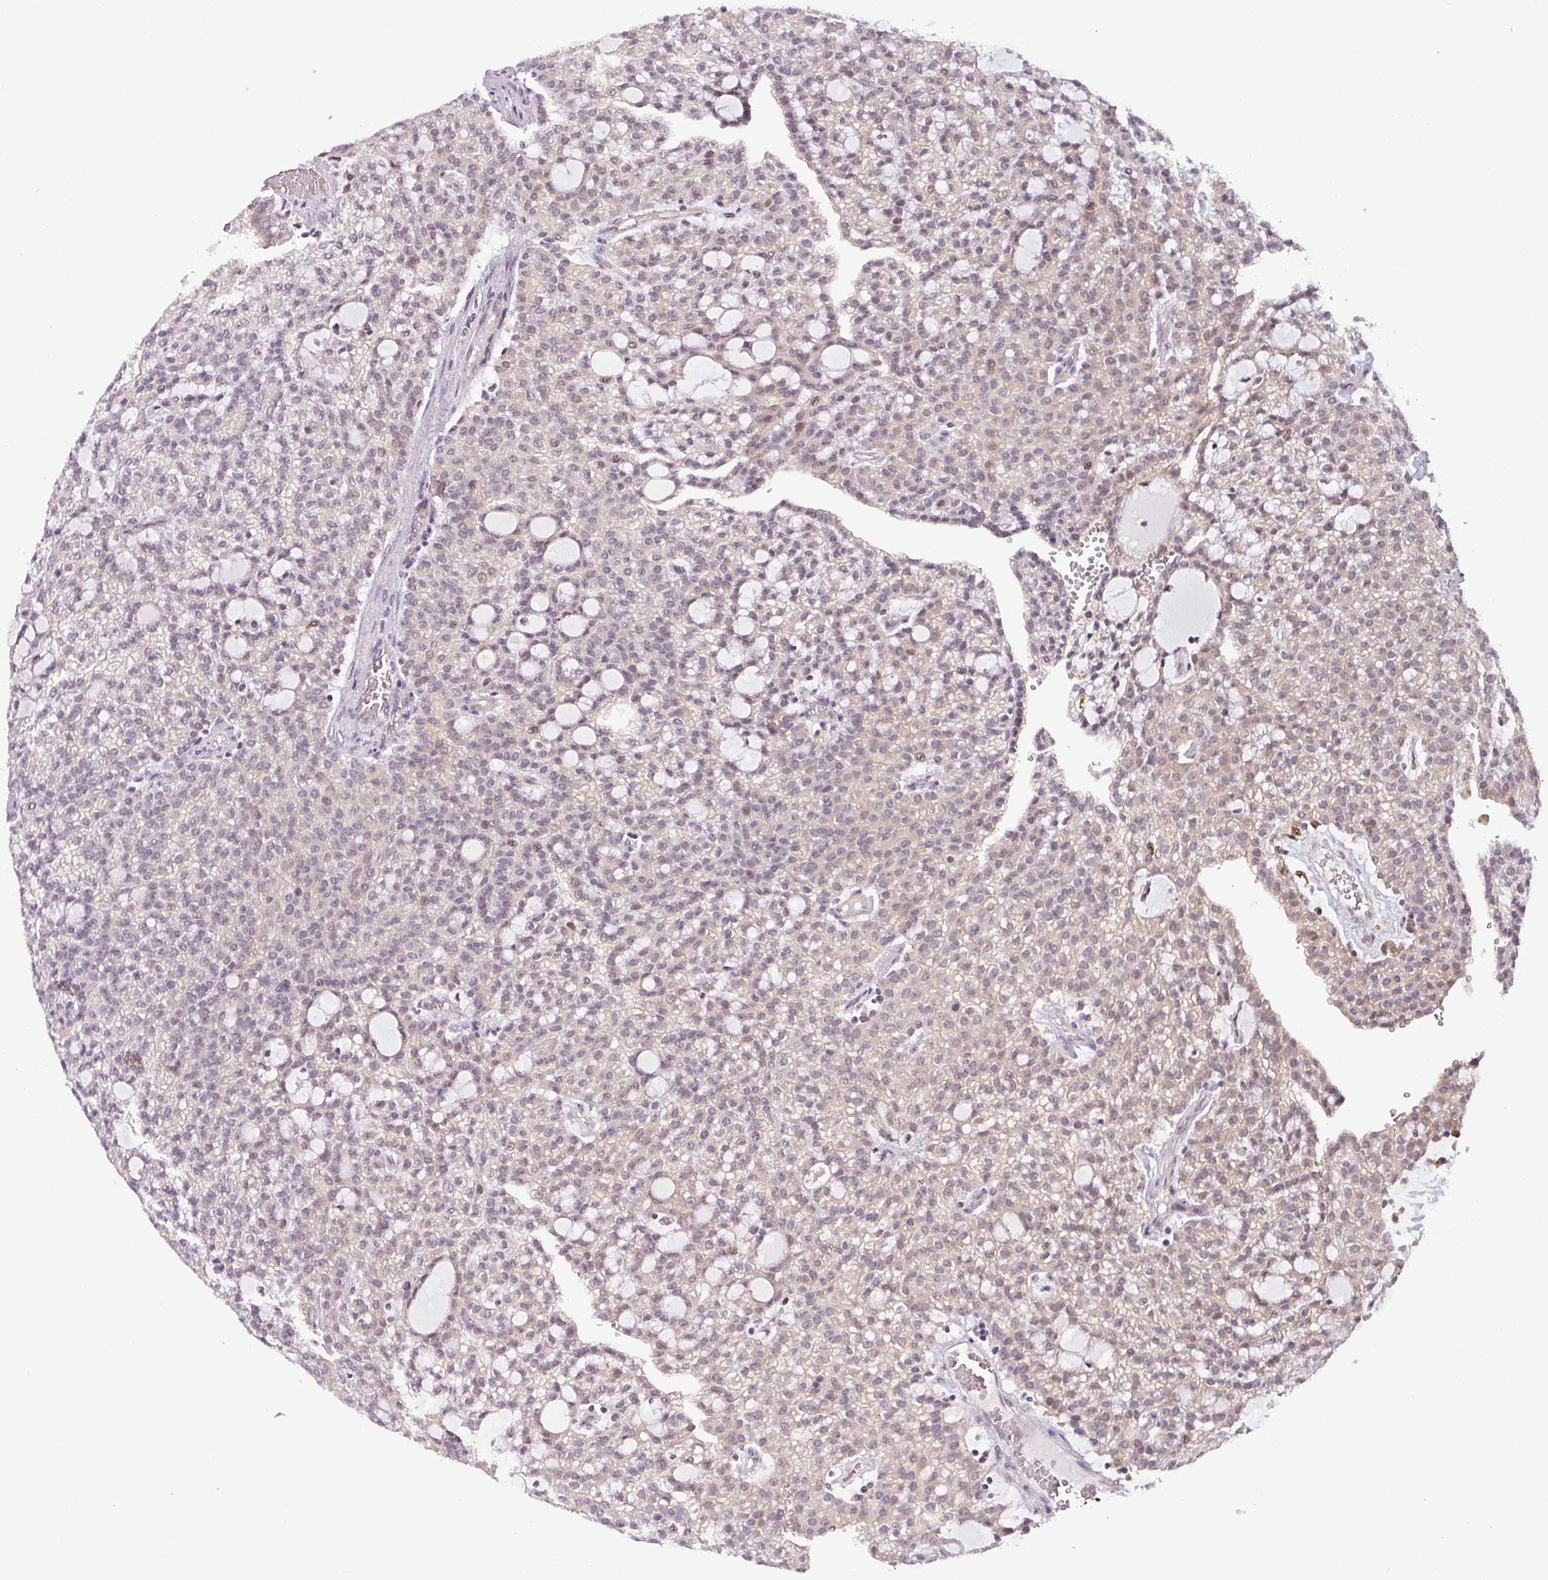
{"staining": {"intensity": "weak", "quantity": "<25%", "location": "cytoplasmic/membranous,nuclear"}, "tissue": "renal cancer", "cell_type": "Tumor cells", "image_type": "cancer", "snomed": [{"axis": "morphology", "description": "Adenocarcinoma, NOS"}, {"axis": "topography", "description": "Kidney"}], "caption": "Renal adenocarcinoma was stained to show a protein in brown. There is no significant staining in tumor cells.", "gene": "NPFFR1", "patient": {"sex": "male", "age": 63}}